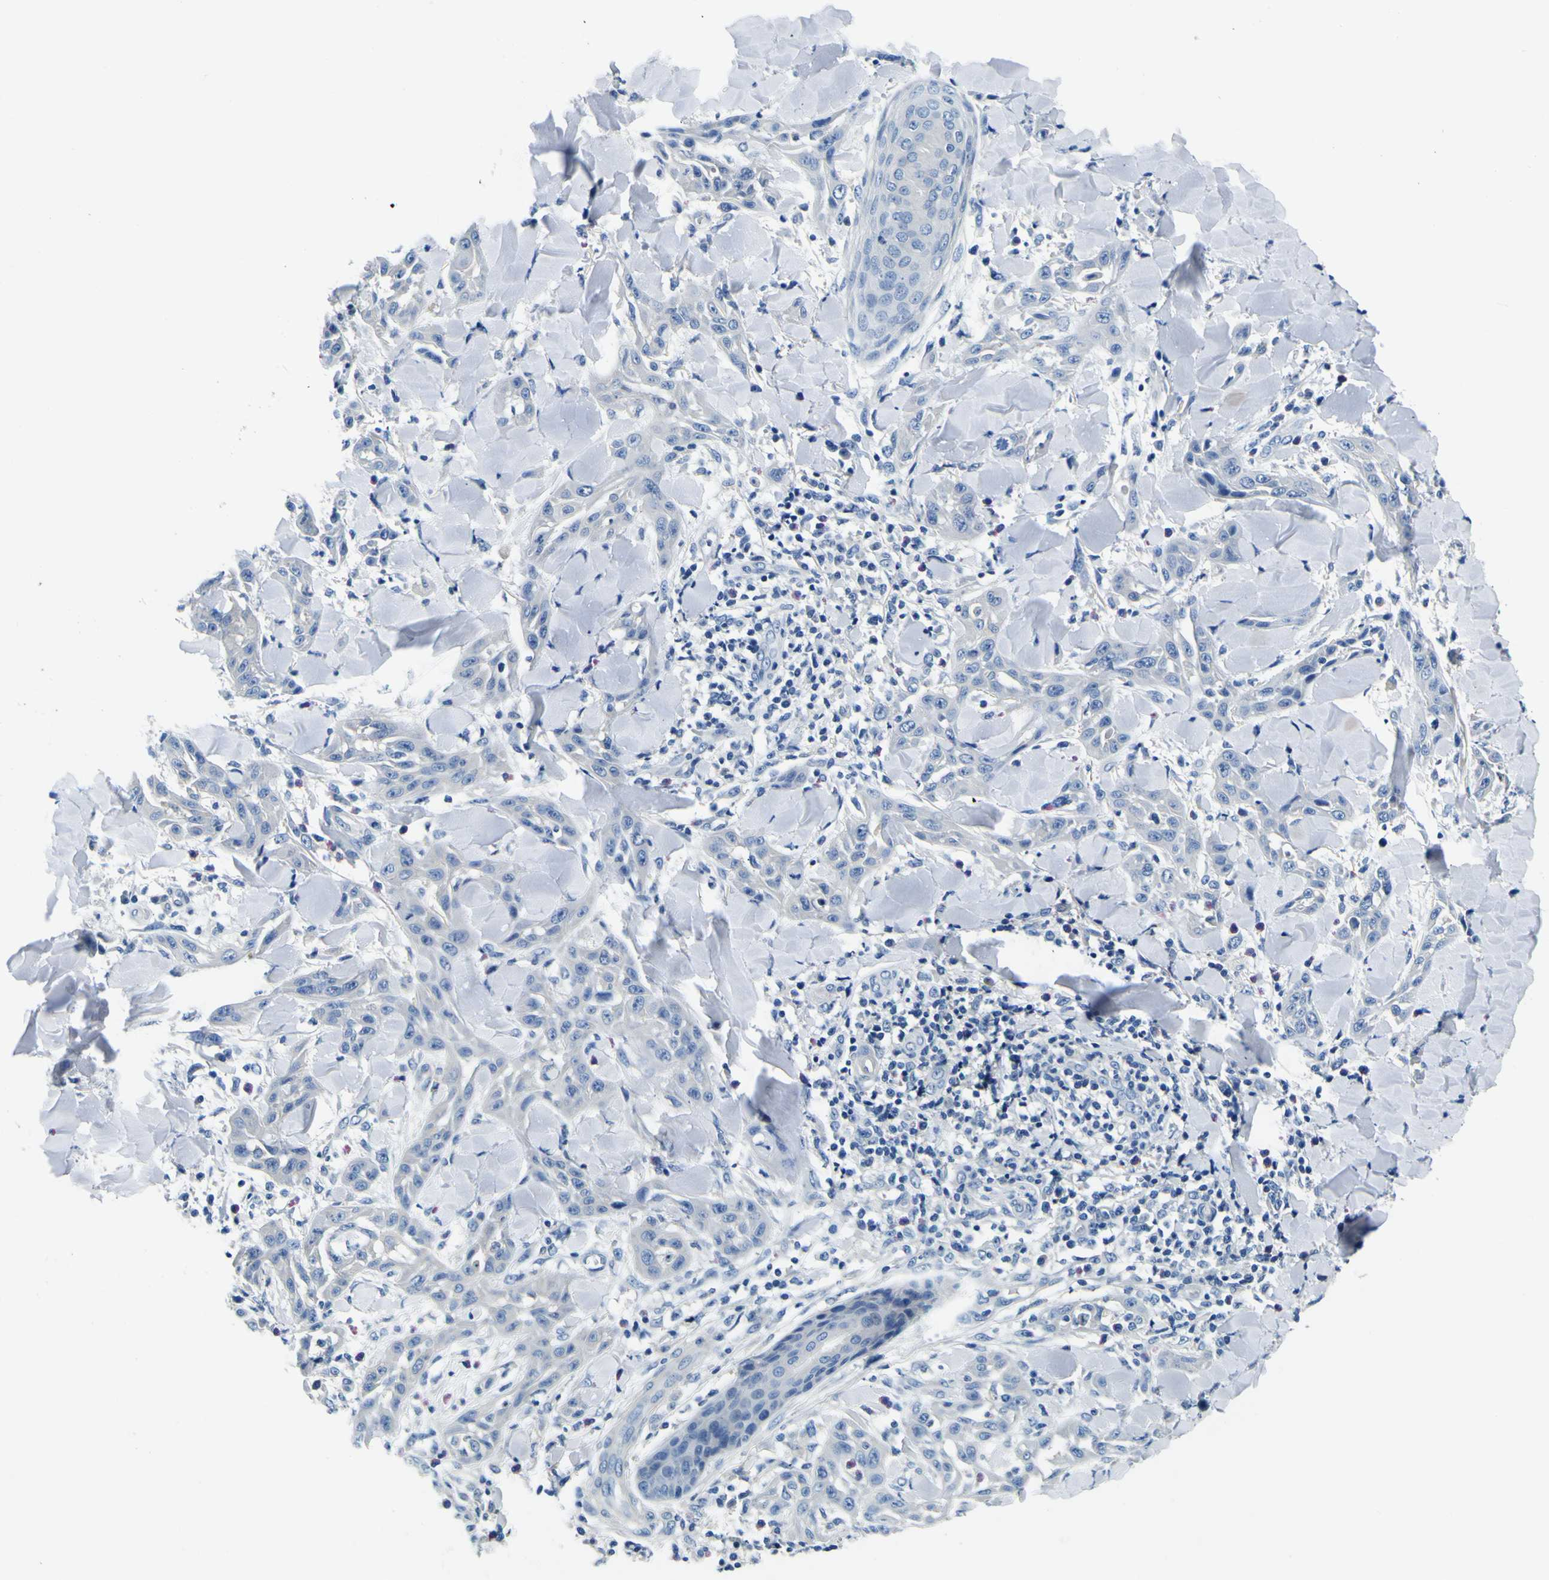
{"staining": {"intensity": "negative", "quantity": "none", "location": "none"}, "tissue": "skin cancer", "cell_type": "Tumor cells", "image_type": "cancer", "snomed": [{"axis": "morphology", "description": "Squamous cell carcinoma, NOS"}, {"axis": "topography", "description": "Skin"}], "caption": "IHC photomicrograph of human squamous cell carcinoma (skin) stained for a protein (brown), which shows no positivity in tumor cells.", "gene": "ADGRA2", "patient": {"sex": "male", "age": 24}}